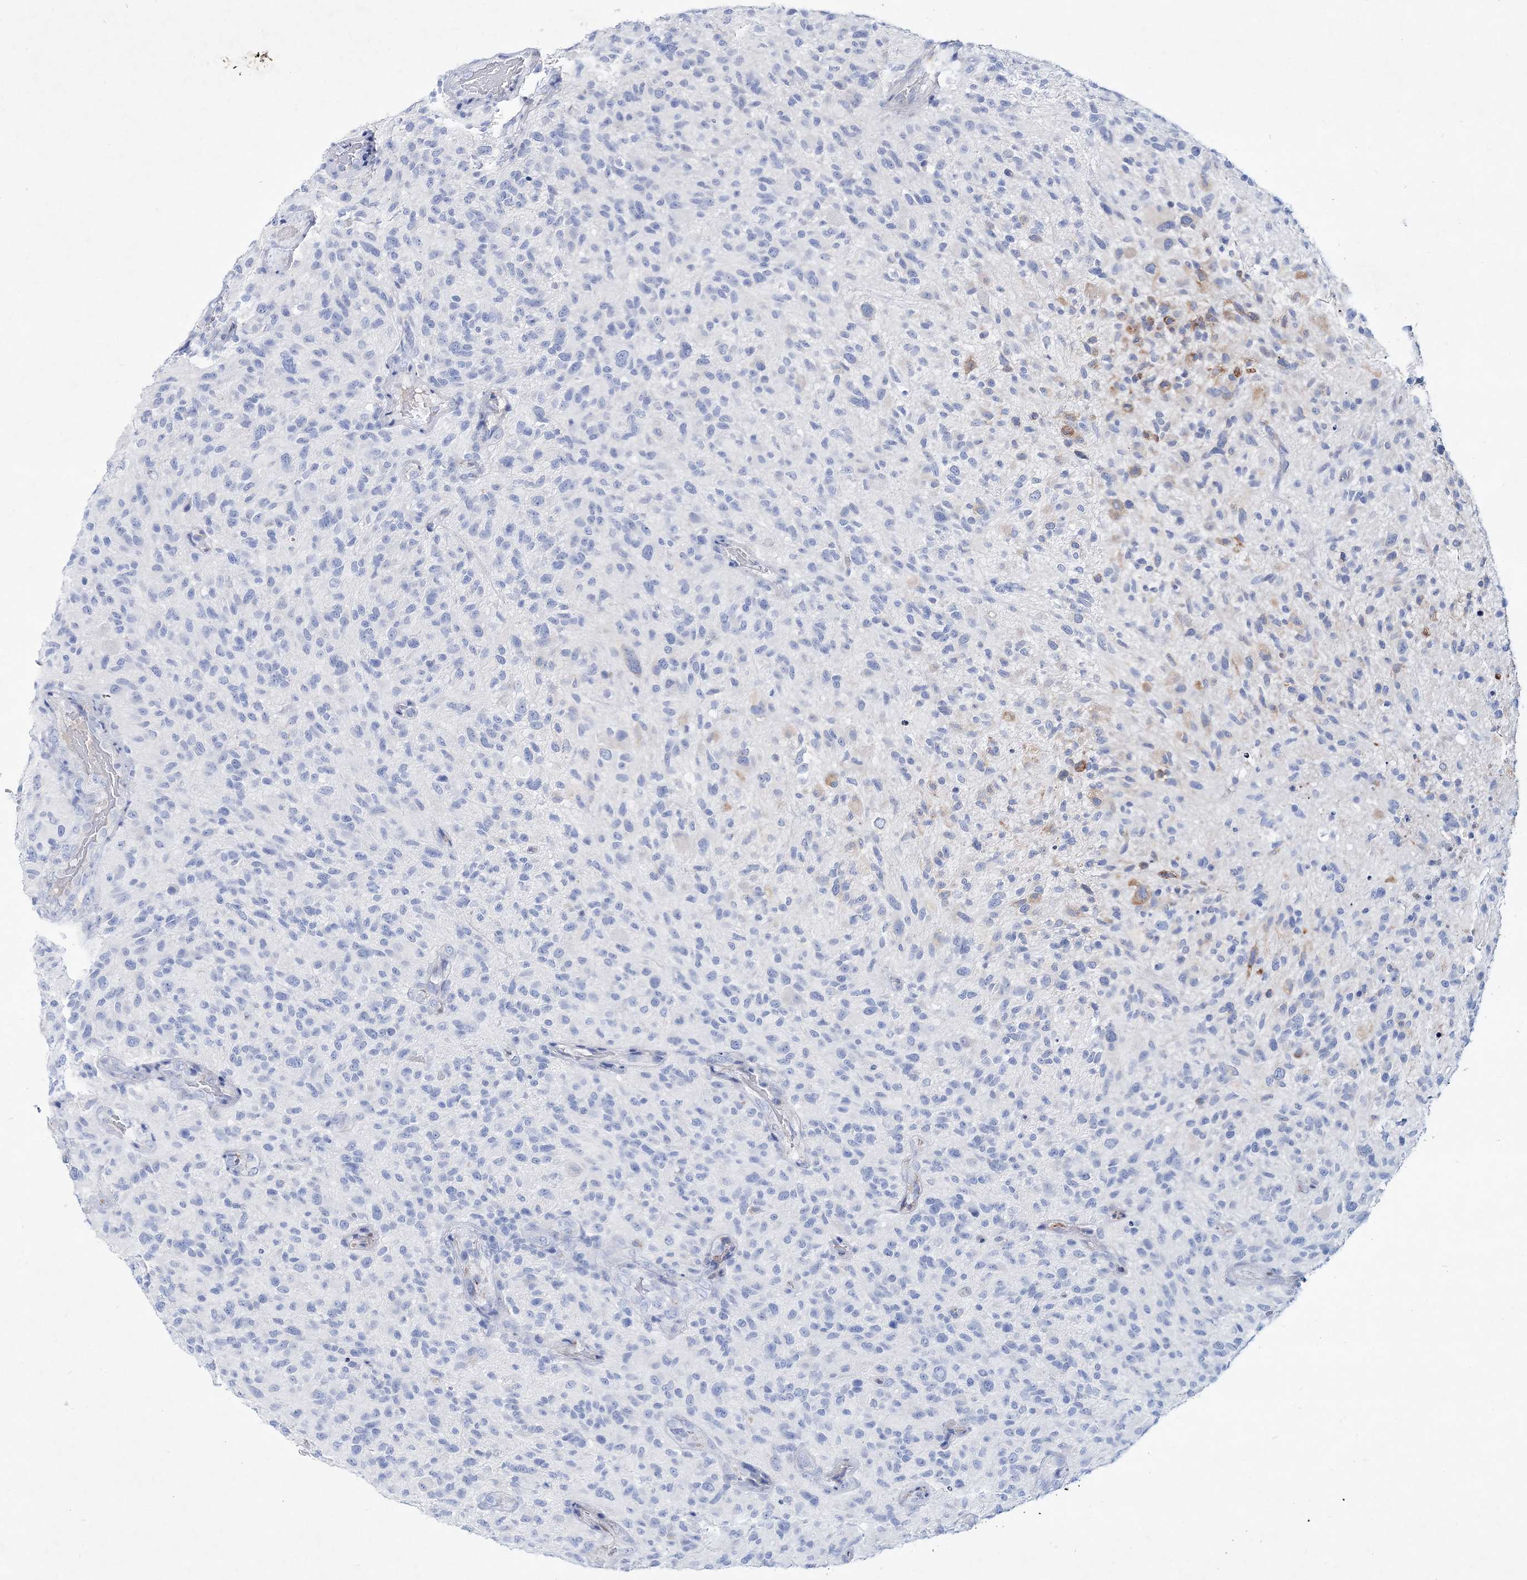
{"staining": {"intensity": "negative", "quantity": "none", "location": "none"}, "tissue": "glioma", "cell_type": "Tumor cells", "image_type": "cancer", "snomed": [{"axis": "morphology", "description": "Glioma, malignant, High grade"}, {"axis": "topography", "description": "Brain"}], "caption": "The histopathology image reveals no significant staining in tumor cells of glioma.", "gene": "SPINK7", "patient": {"sex": "male", "age": 47}}